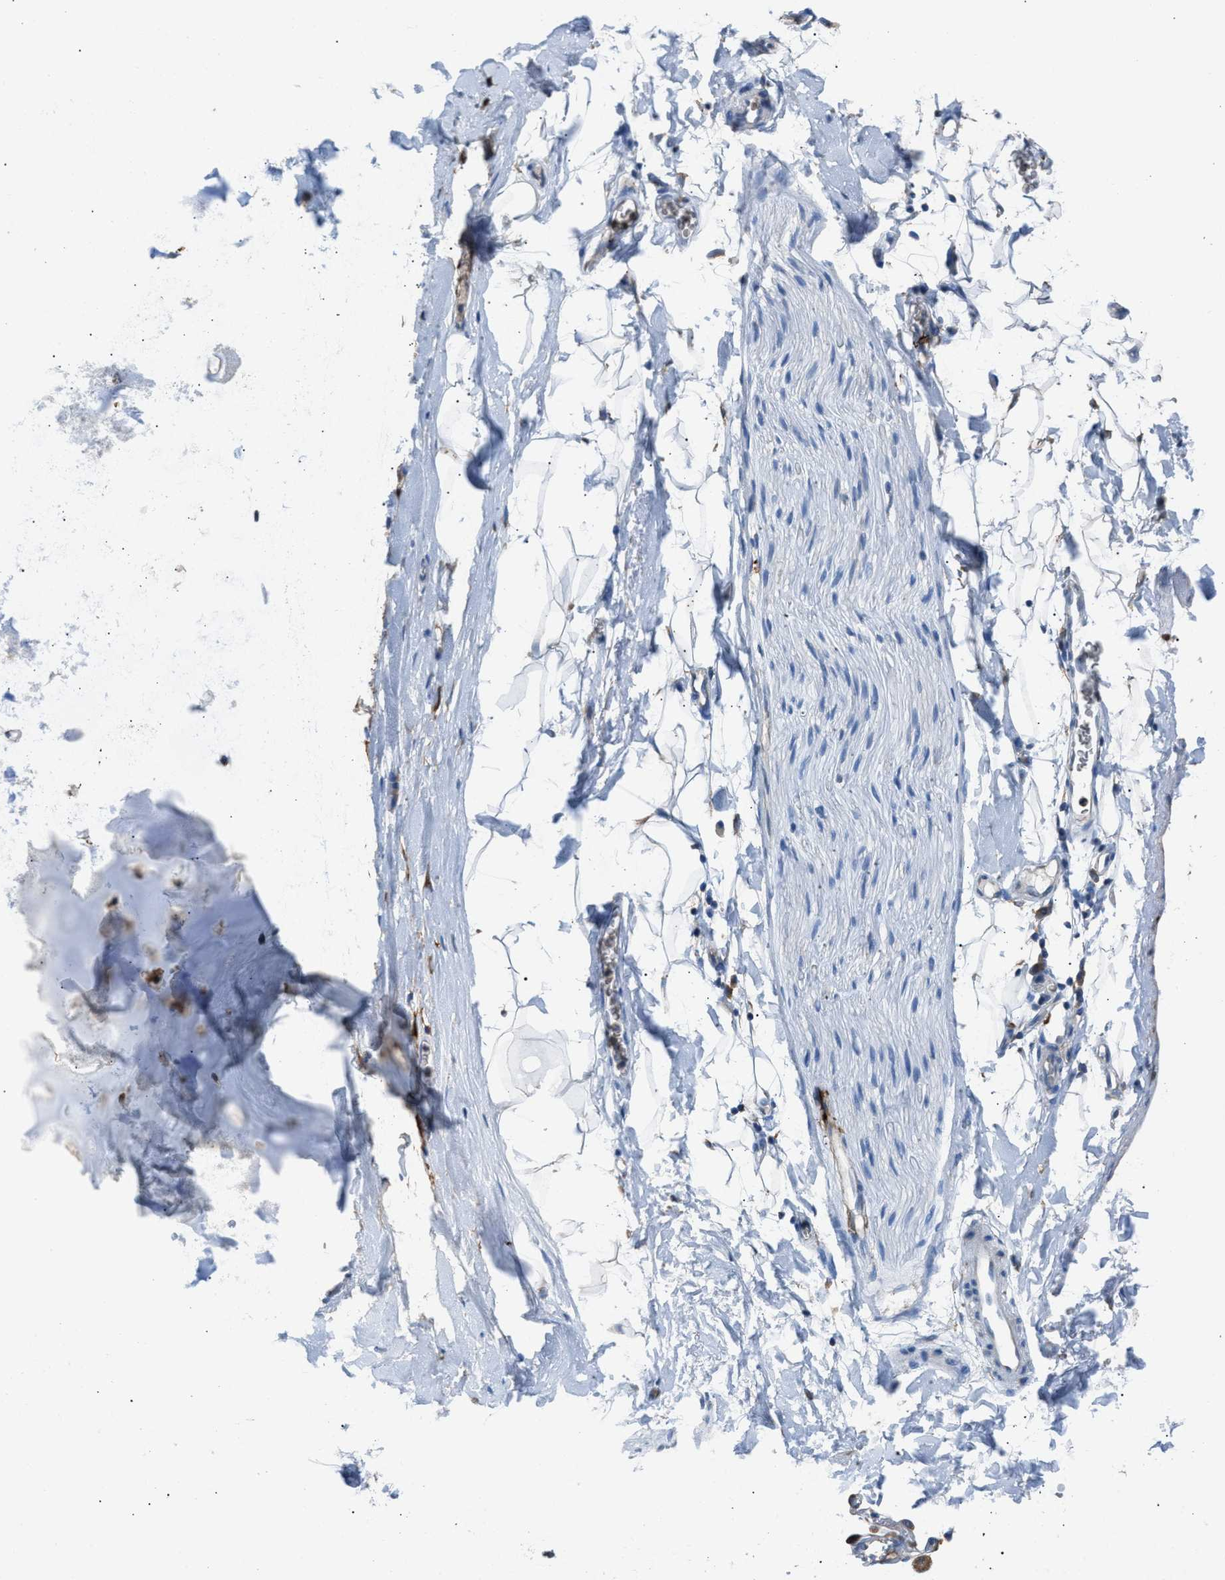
{"staining": {"intensity": "strong", "quantity": ">75%", "location": "cytoplasmic/membranous"}, "tissue": "adipose tissue", "cell_type": "Adipocytes", "image_type": "normal", "snomed": [{"axis": "morphology", "description": "Normal tissue, NOS"}, {"axis": "topography", "description": "Cartilage tissue"}, {"axis": "topography", "description": "Bronchus"}], "caption": "Brown immunohistochemical staining in benign human adipose tissue reveals strong cytoplasmic/membranous expression in about >75% of adipocytes.", "gene": "CA3", "patient": {"sex": "female", "age": 53}}